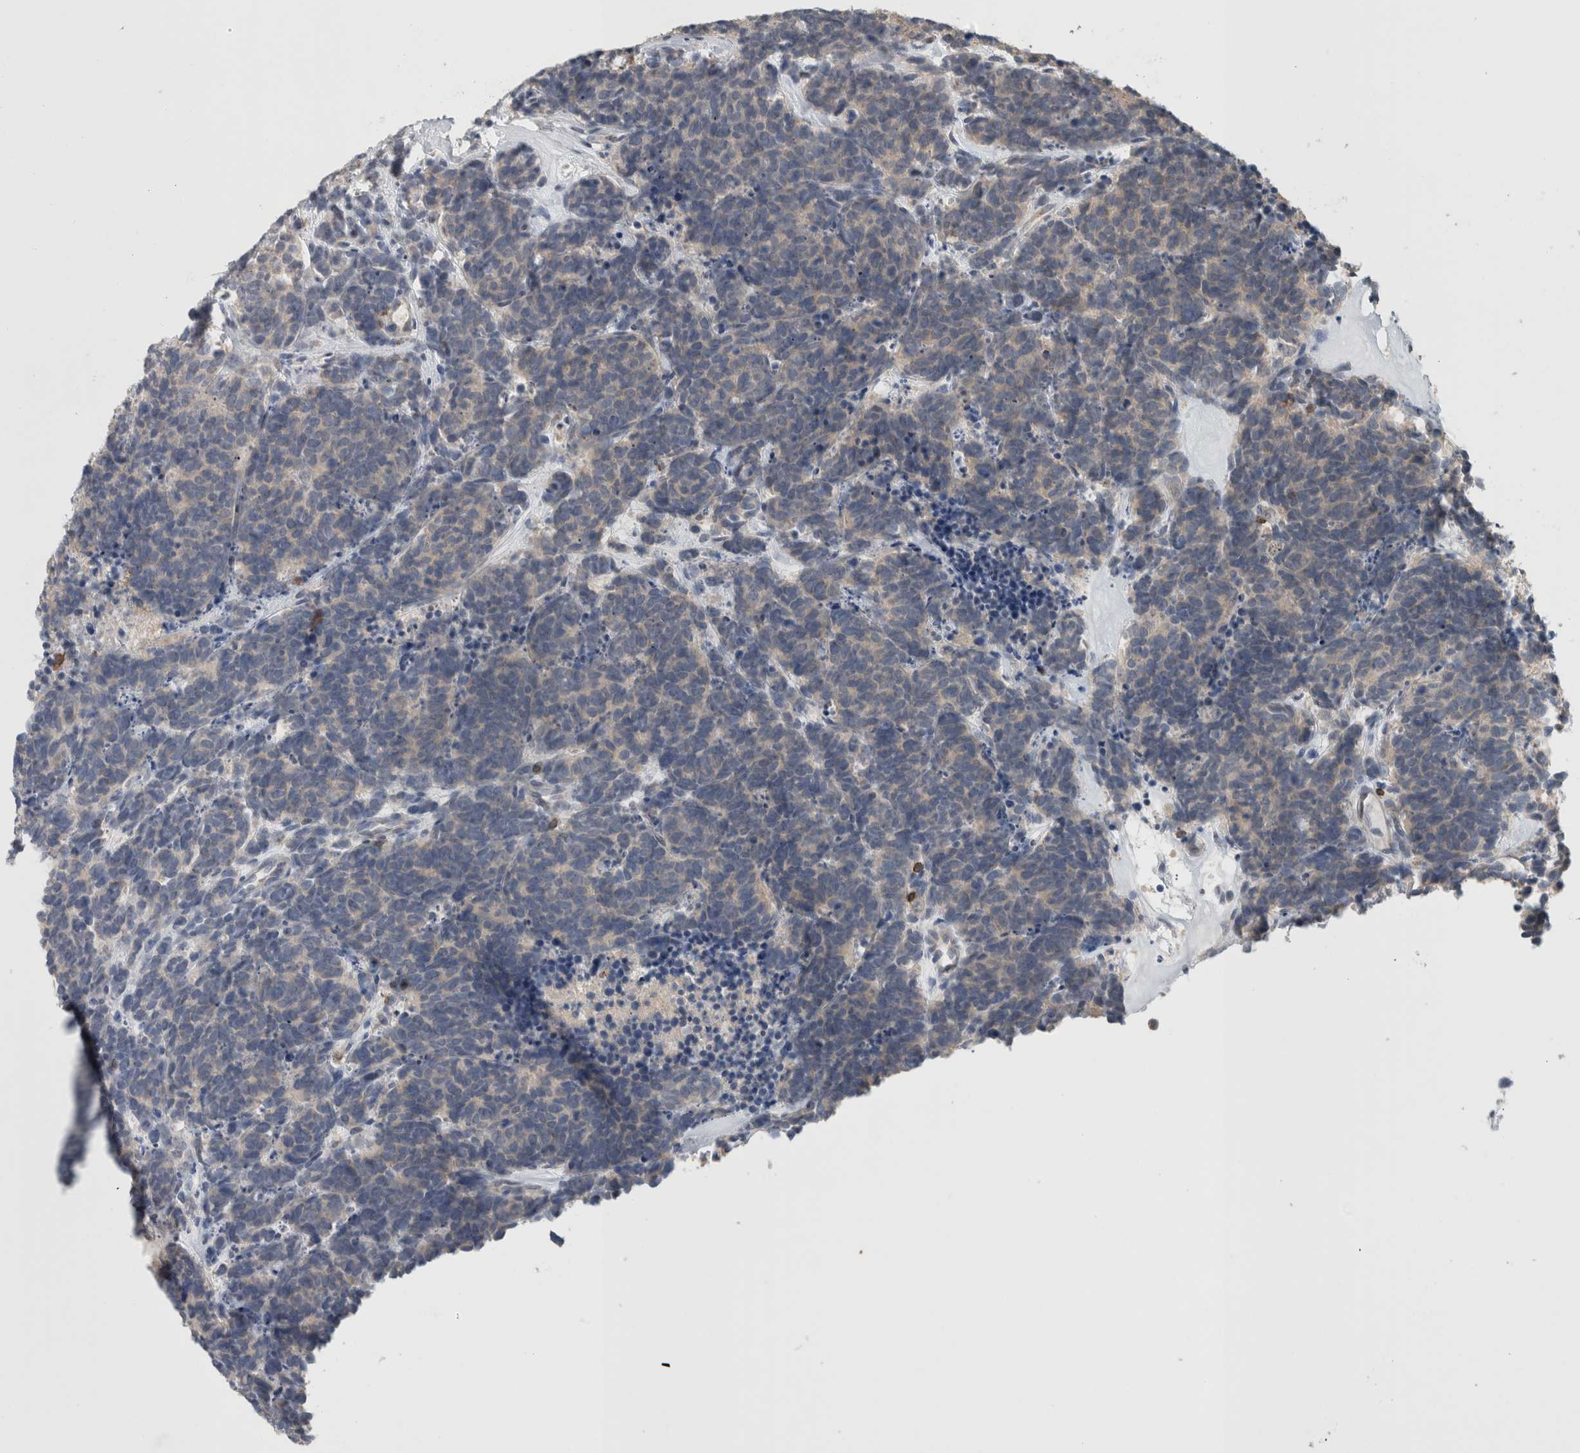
{"staining": {"intensity": "weak", "quantity": "<25%", "location": "cytoplasmic/membranous"}, "tissue": "carcinoid", "cell_type": "Tumor cells", "image_type": "cancer", "snomed": [{"axis": "morphology", "description": "Carcinoma, NOS"}, {"axis": "morphology", "description": "Carcinoid, malignant, NOS"}, {"axis": "topography", "description": "Urinary bladder"}], "caption": "The image exhibits no significant staining in tumor cells of carcinoma.", "gene": "GFRA2", "patient": {"sex": "male", "age": 57}}